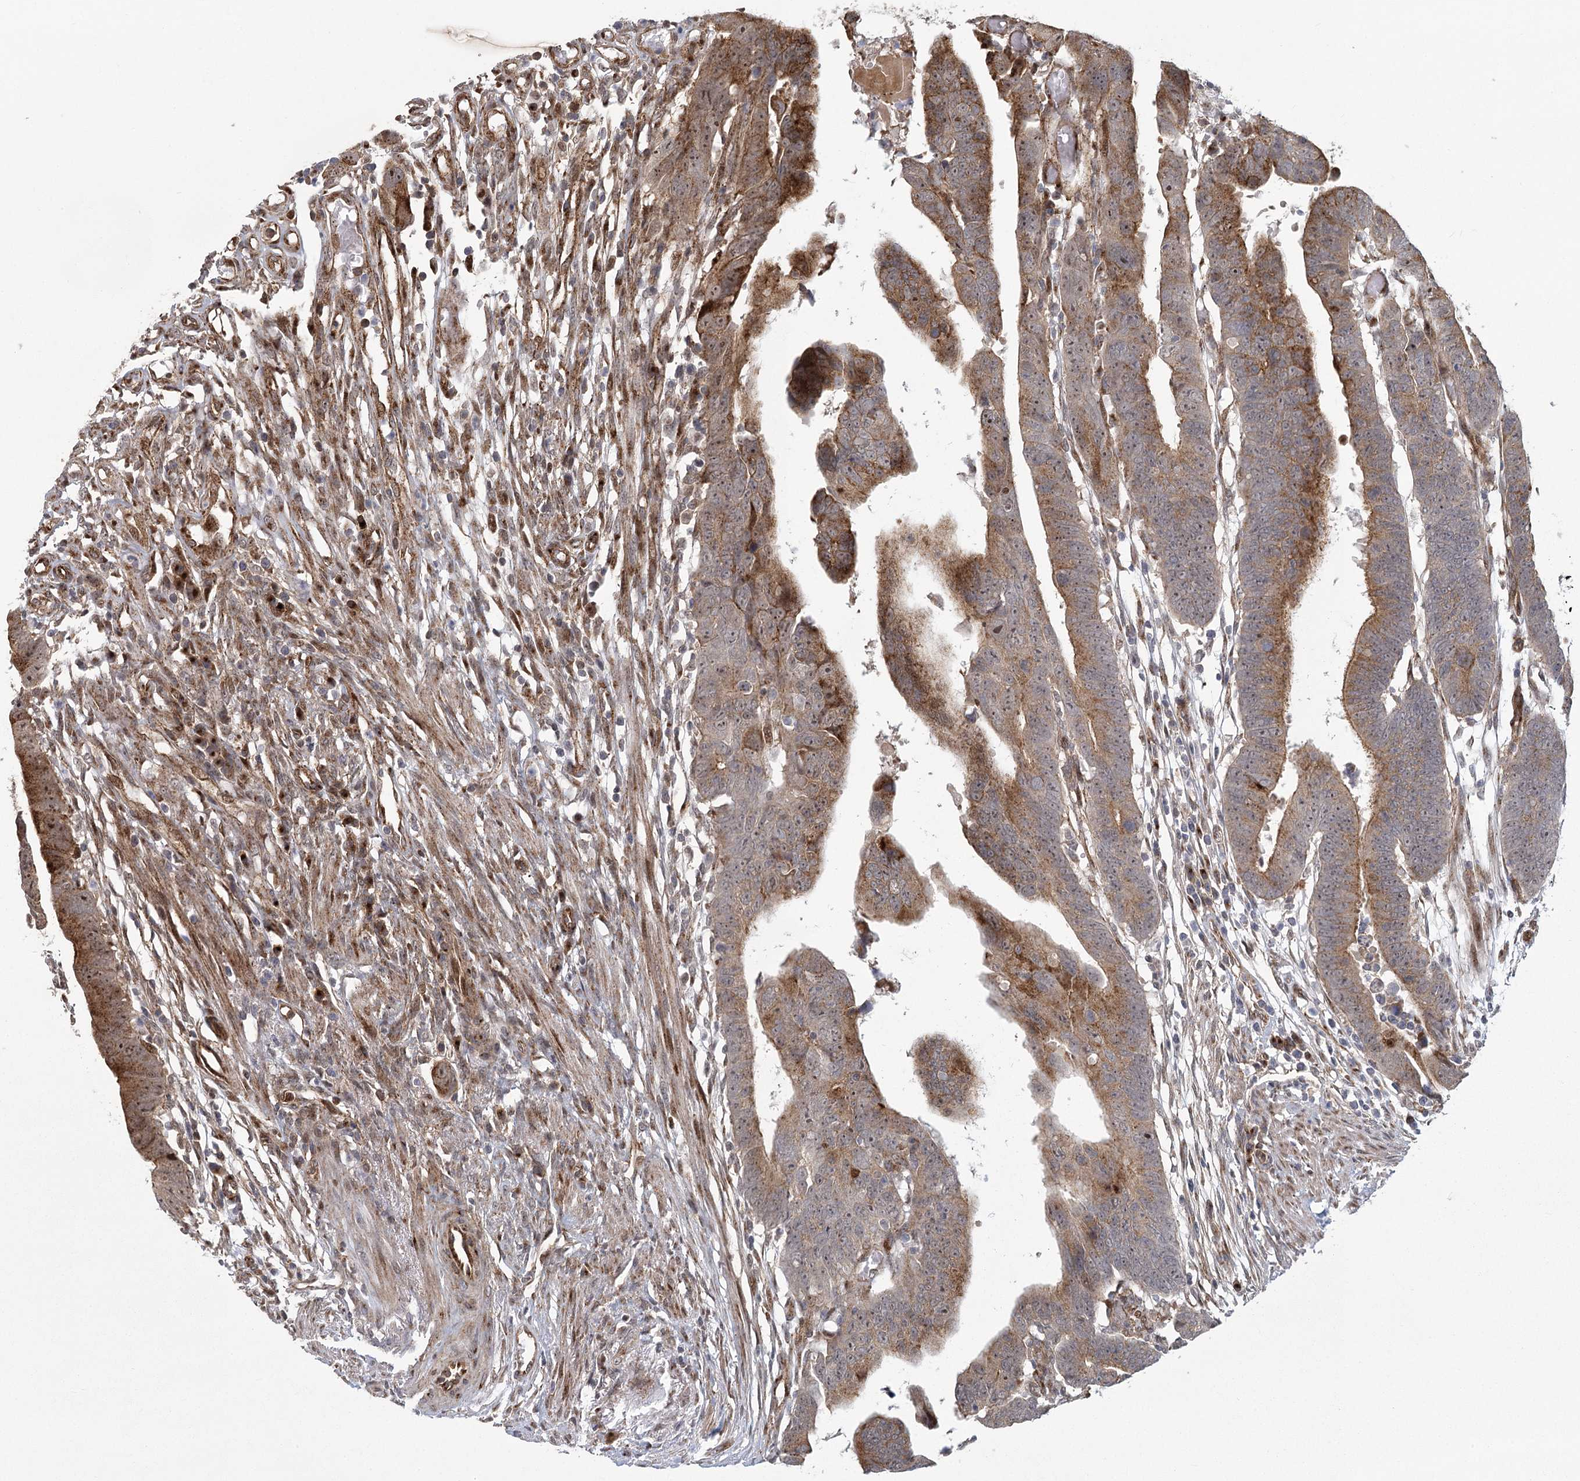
{"staining": {"intensity": "moderate", "quantity": "25%-75%", "location": "cytoplasmic/membranous"}, "tissue": "colorectal cancer", "cell_type": "Tumor cells", "image_type": "cancer", "snomed": [{"axis": "morphology", "description": "Adenocarcinoma, NOS"}, {"axis": "topography", "description": "Rectum"}], "caption": "Adenocarcinoma (colorectal) stained for a protein (brown) shows moderate cytoplasmic/membranous positive expression in about 25%-75% of tumor cells.", "gene": "PARM1", "patient": {"sex": "female", "age": 65}}